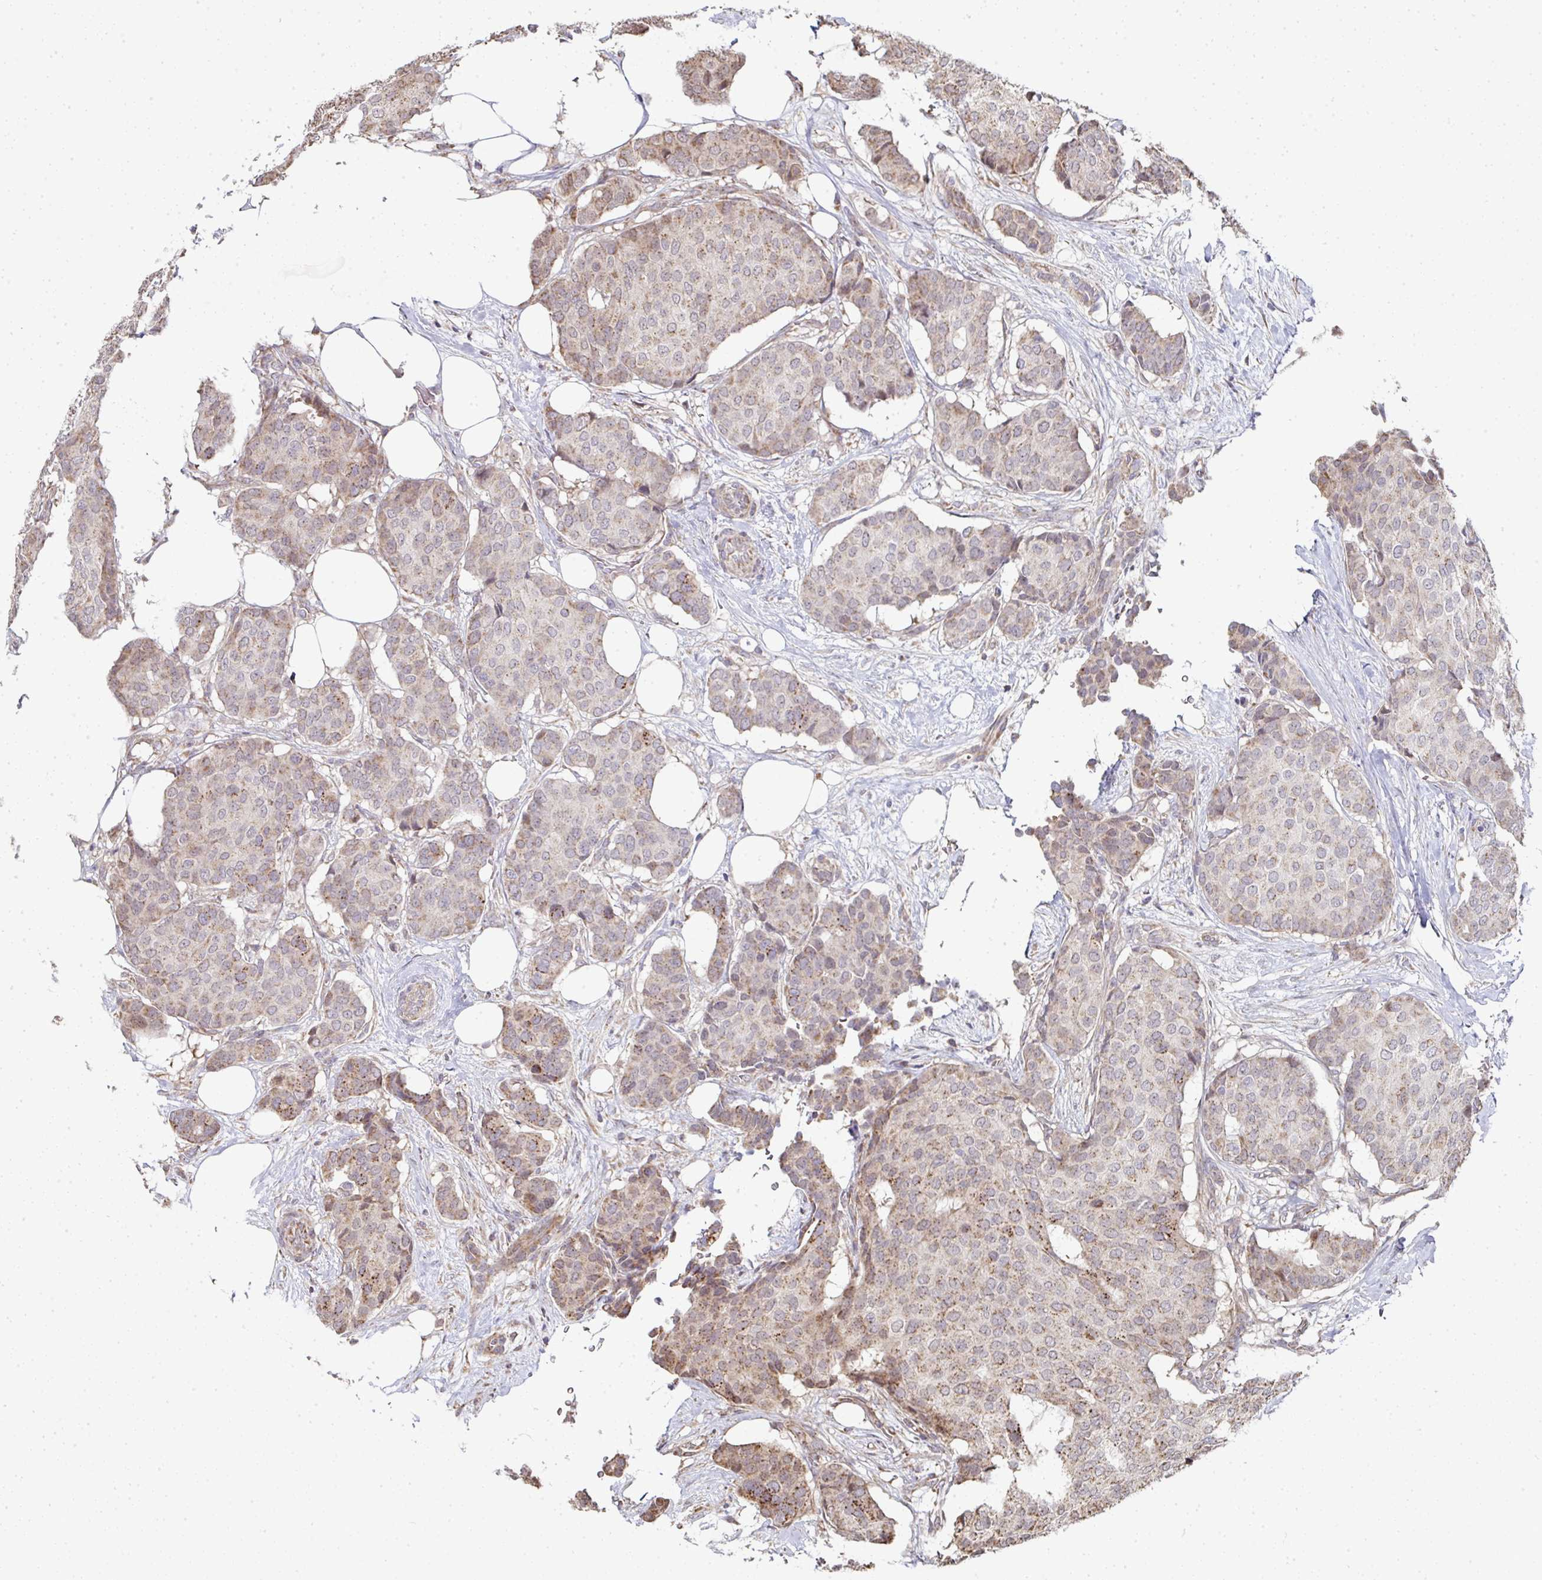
{"staining": {"intensity": "weak", "quantity": ">75%", "location": "cytoplasmic/membranous"}, "tissue": "breast cancer", "cell_type": "Tumor cells", "image_type": "cancer", "snomed": [{"axis": "morphology", "description": "Duct carcinoma"}, {"axis": "topography", "description": "Breast"}], "caption": "IHC photomicrograph of breast intraductal carcinoma stained for a protein (brown), which displays low levels of weak cytoplasmic/membranous expression in about >75% of tumor cells.", "gene": "AGTPBP1", "patient": {"sex": "female", "age": 75}}